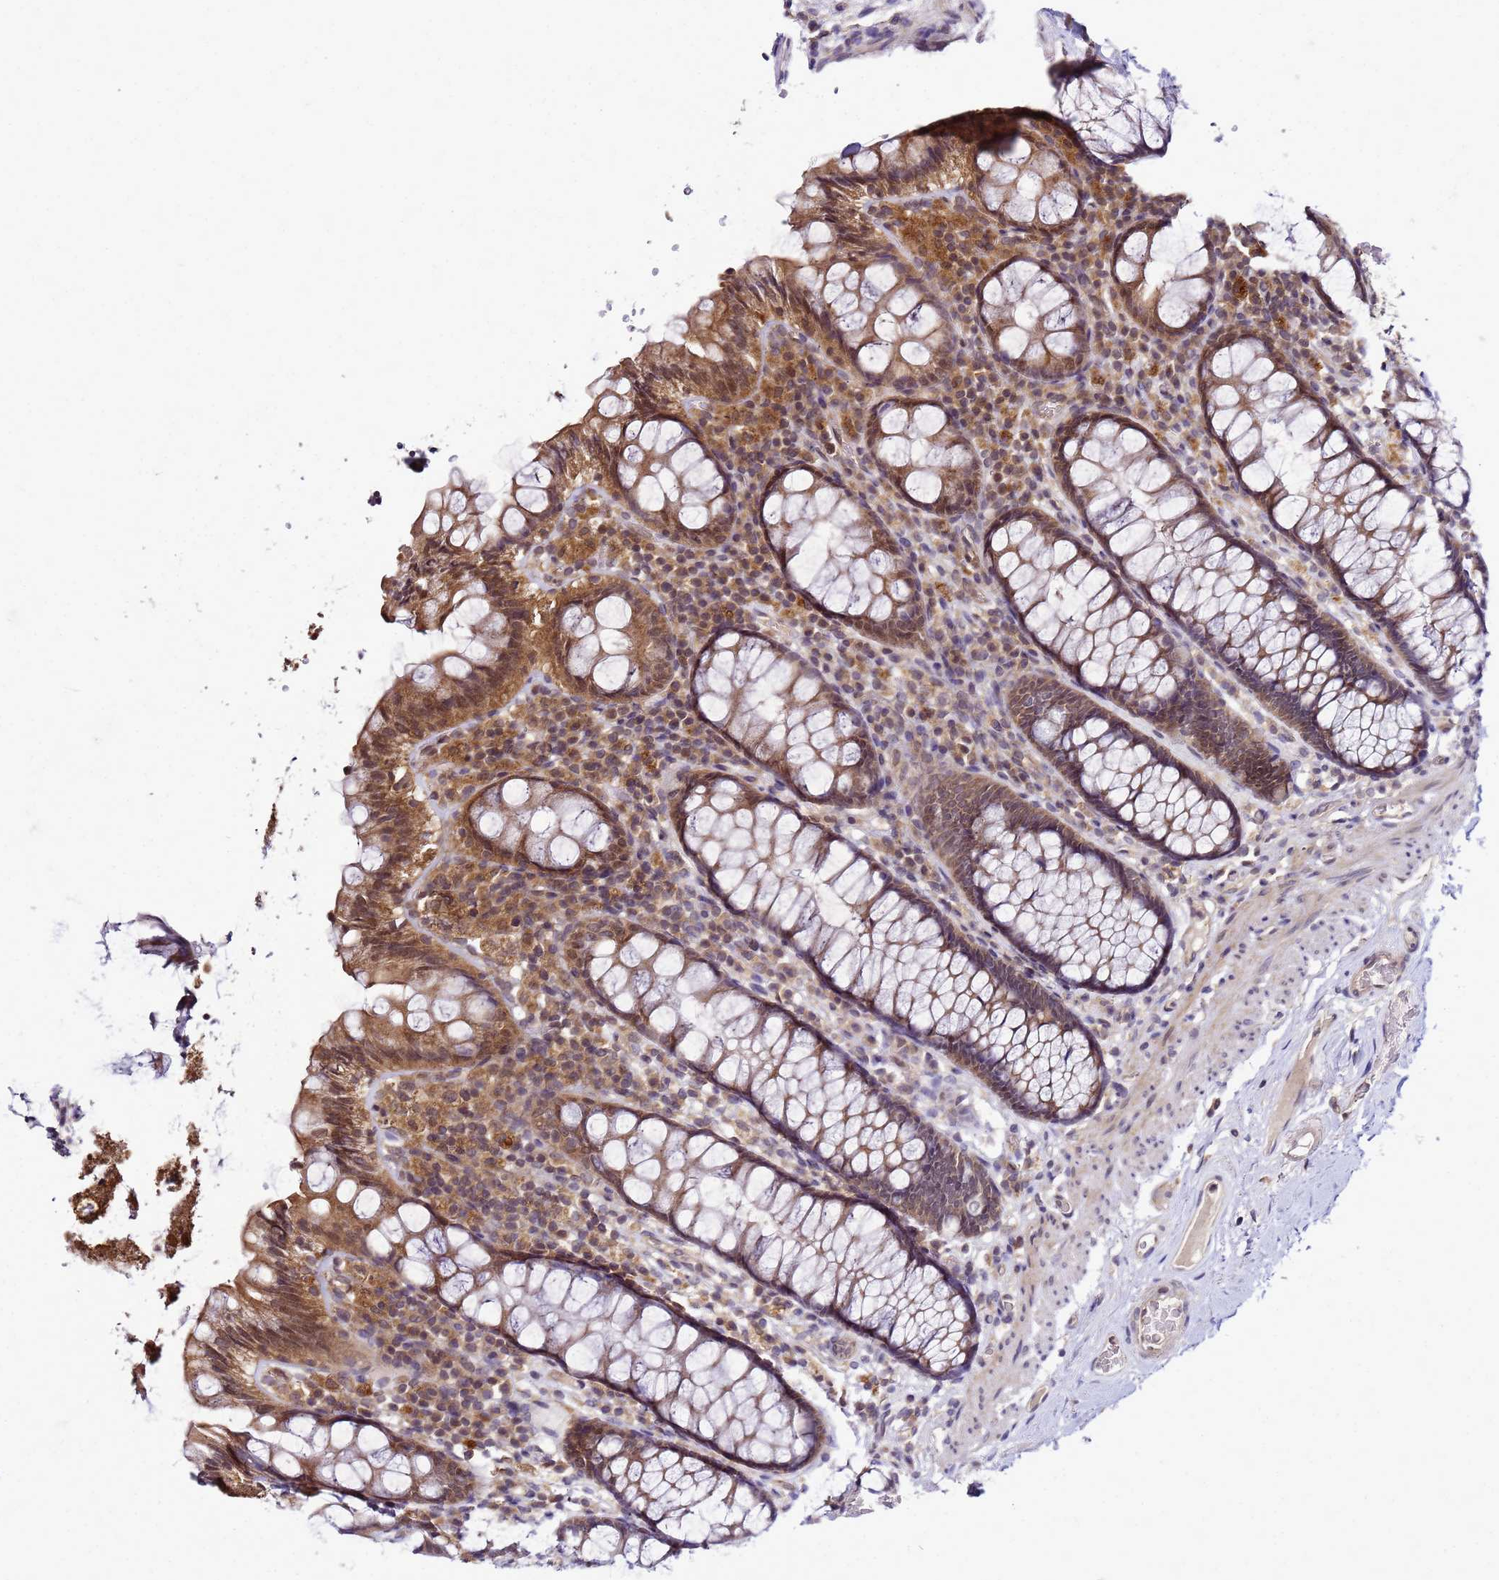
{"staining": {"intensity": "moderate", "quantity": ">75%", "location": "cytoplasmic/membranous,nuclear"}, "tissue": "rectum", "cell_type": "Glandular cells", "image_type": "normal", "snomed": [{"axis": "morphology", "description": "Normal tissue, NOS"}, {"axis": "topography", "description": "Rectum"}], "caption": "IHC histopathology image of normal rectum: rectum stained using immunohistochemistry demonstrates medium levels of moderate protein expression localized specifically in the cytoplasmic/membranous,nuclear of glandular cells, appearing as a cytoplasmic/membranous,nuclear brown color.", "gene": "SAT1", "patient": {"sex": "male", "age": 83}}